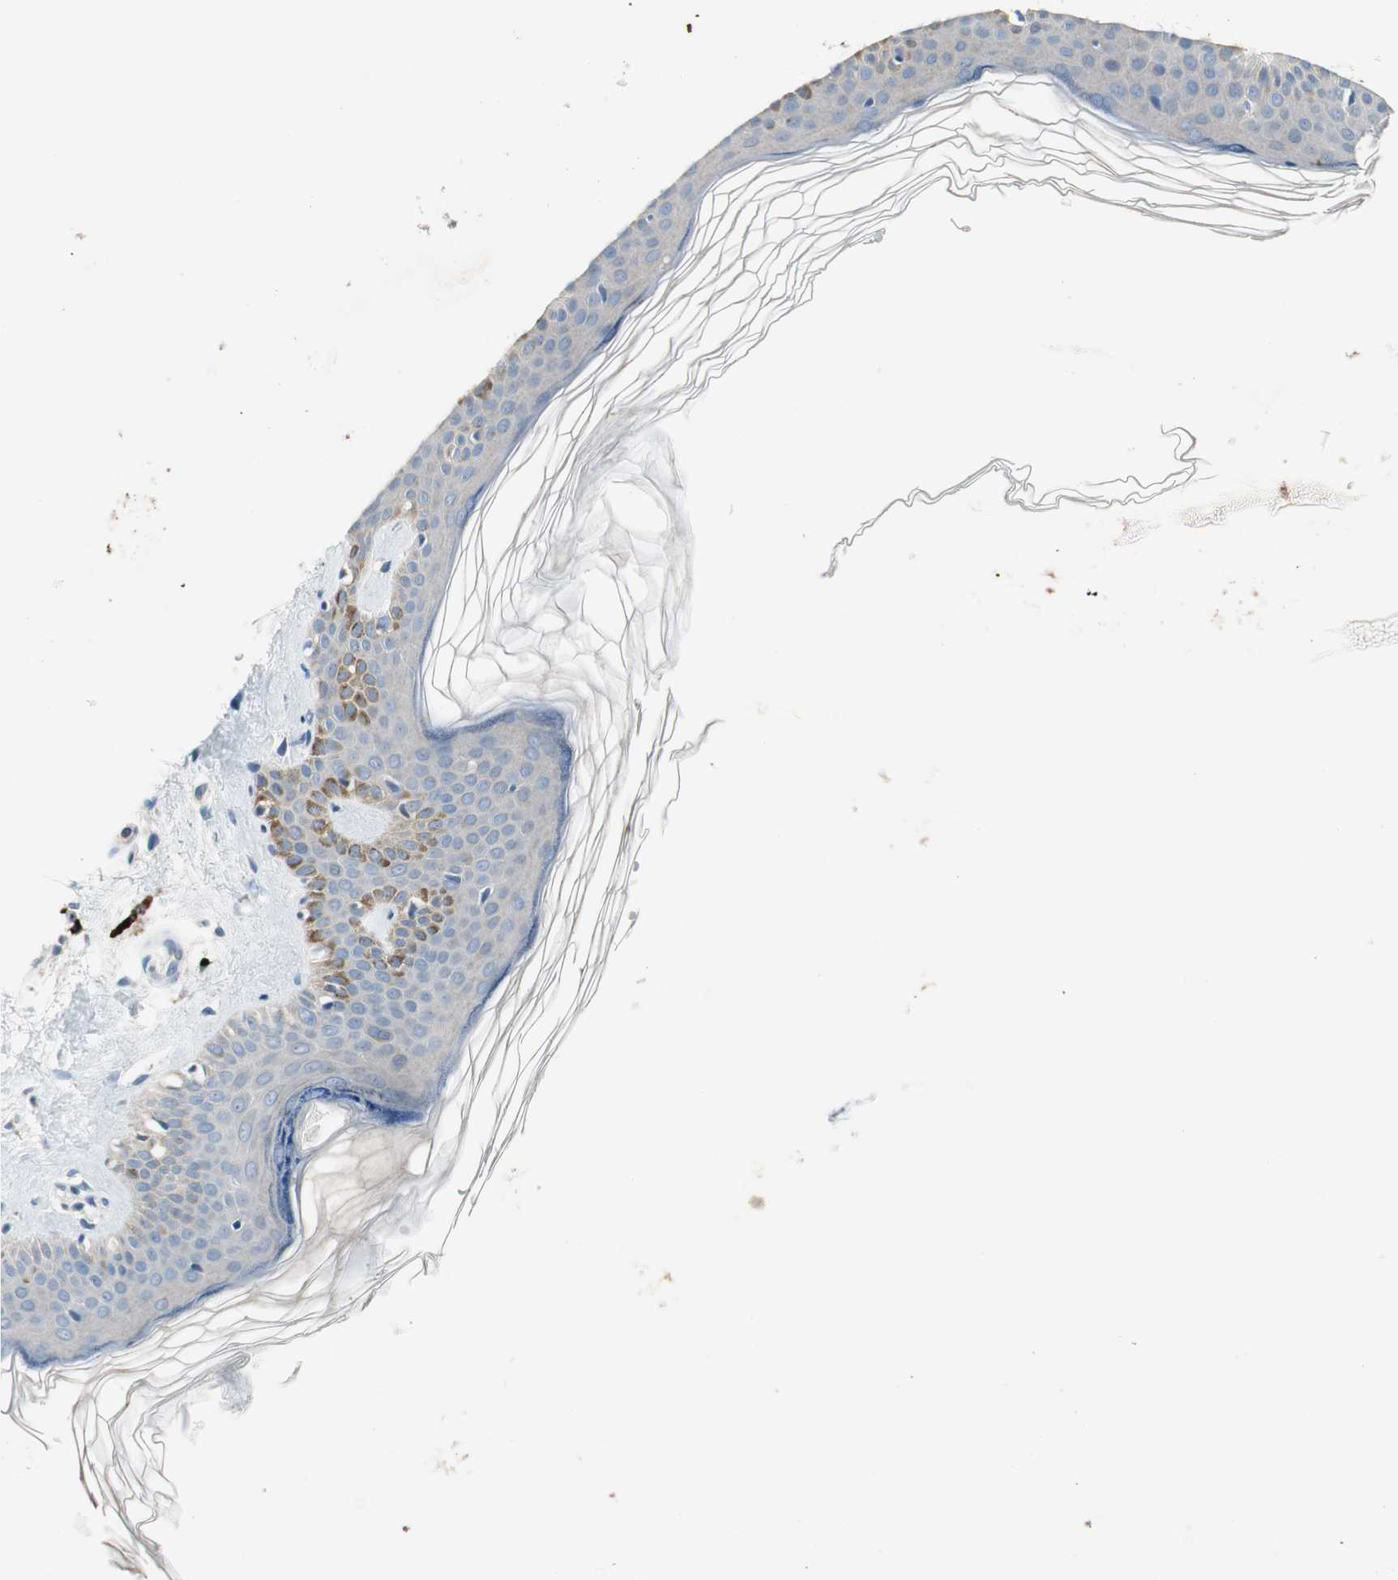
{"staining": {"intensity": "negative", "quantity": "none", "location": "none"}, "tissue": "skin", "cell_type": "Fibroblasts", "image_type": "normal", "snomed": [{"axis": "morphology", "description": "Normal tissue, NOS"}, {"axis": "topography", "description": "Skin"}], "caption": "Micrograph shows no significant protein positivity in fibroblasts of unremarkable skin.", "gene": "PDZK1", "patient": {"sex": "male", "age": 67}}